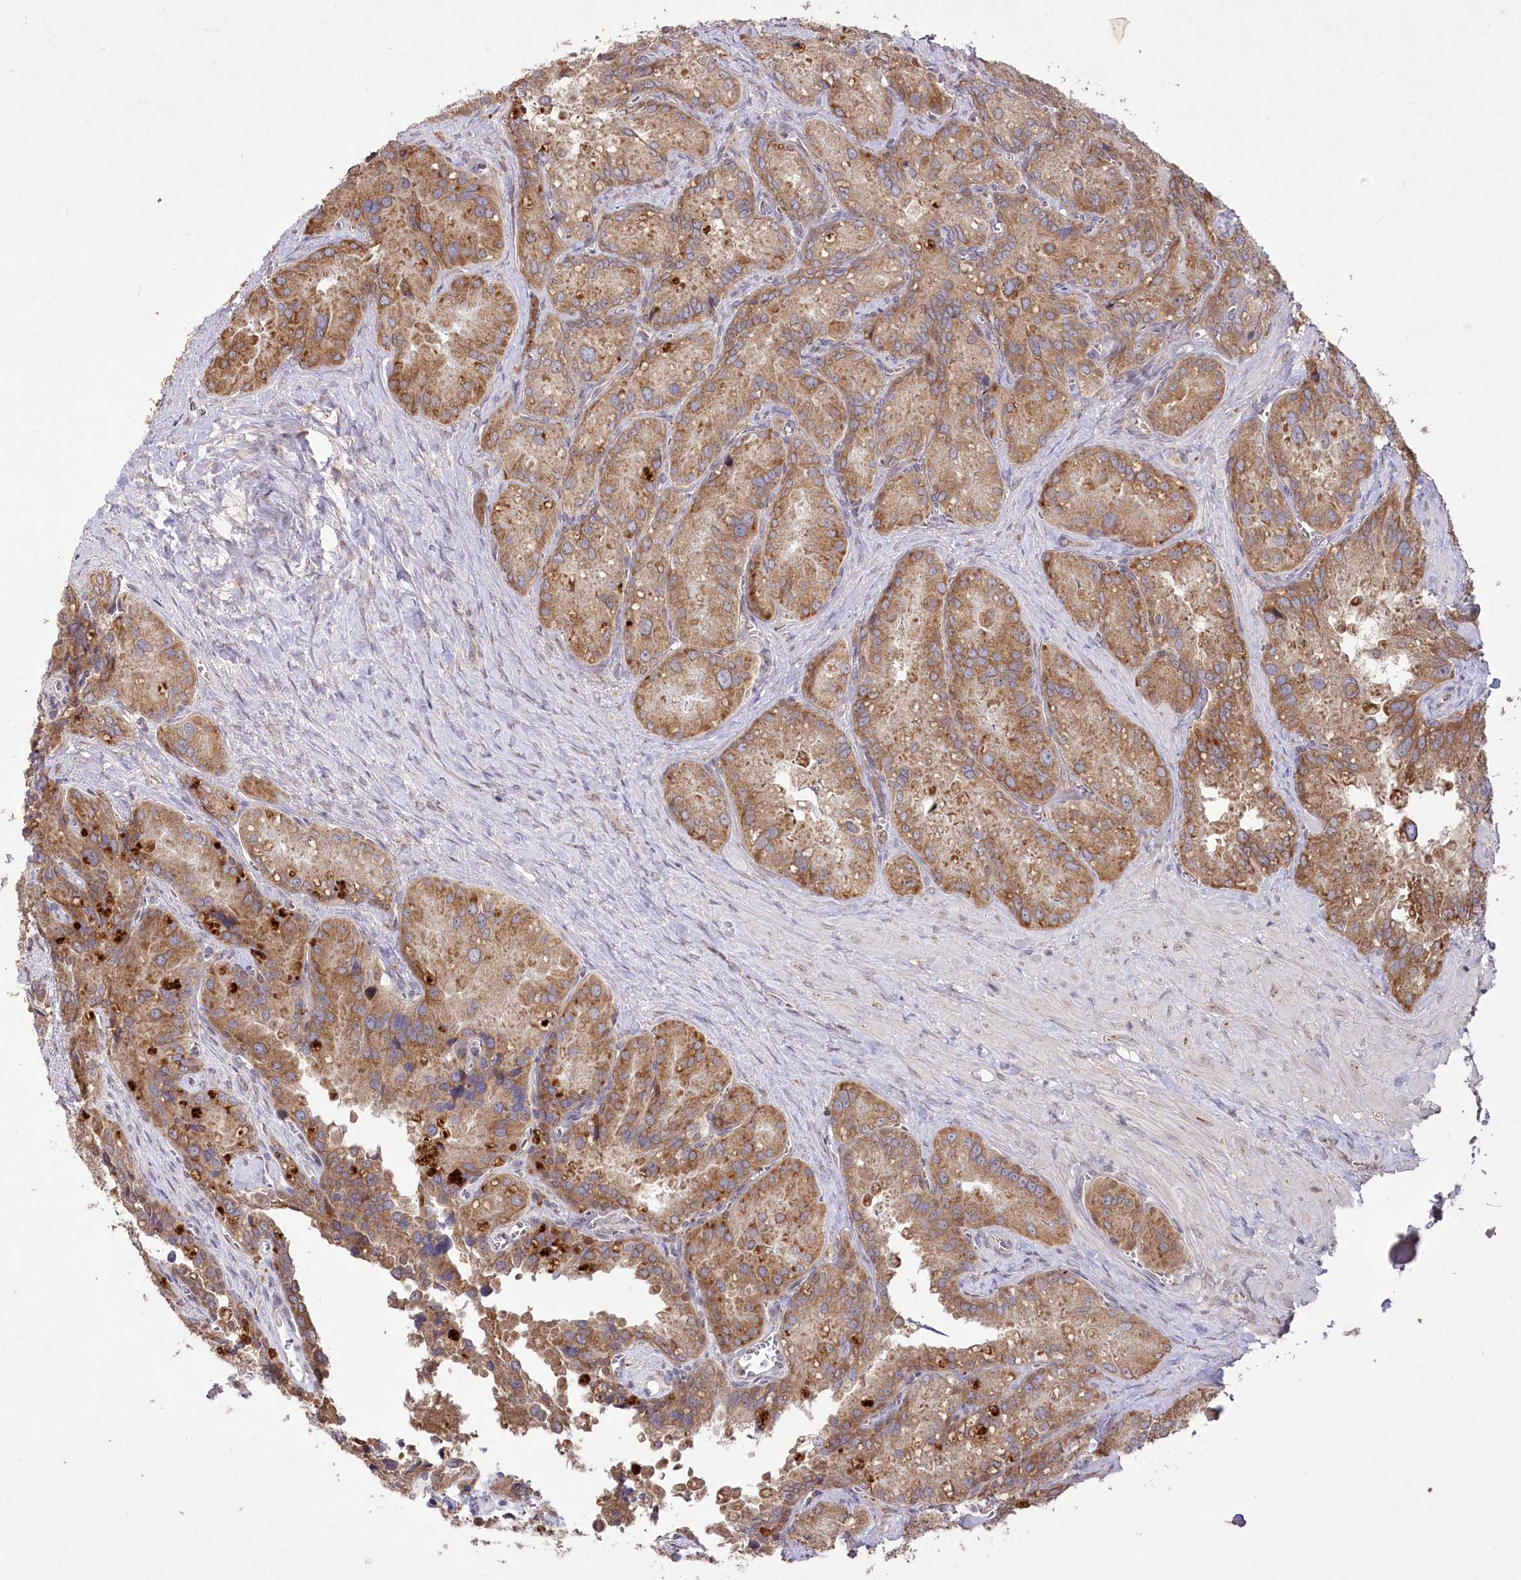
{"staining": {"intensity": "moderate", "quantity": ">75%", "location": "cytoplasmic/membranous"}, "tissue": "seminal vesicle", "cell_type": "Glandular cells", "image_type": "normal", "snomed": [{"axis": "morphology", "description": "Normal tissue, NOS"}, {"axis": "topography", "description": "Seminal veicle"}], "caption": "The micrograph displays immunohistochemical staining of benign seminal vesicle. There is moderate cytoplasmic/membranous staining is identified in about >75% of glandular cells.", "gene": "STT3B", "patient": {"sex": "male", "age": 62}}